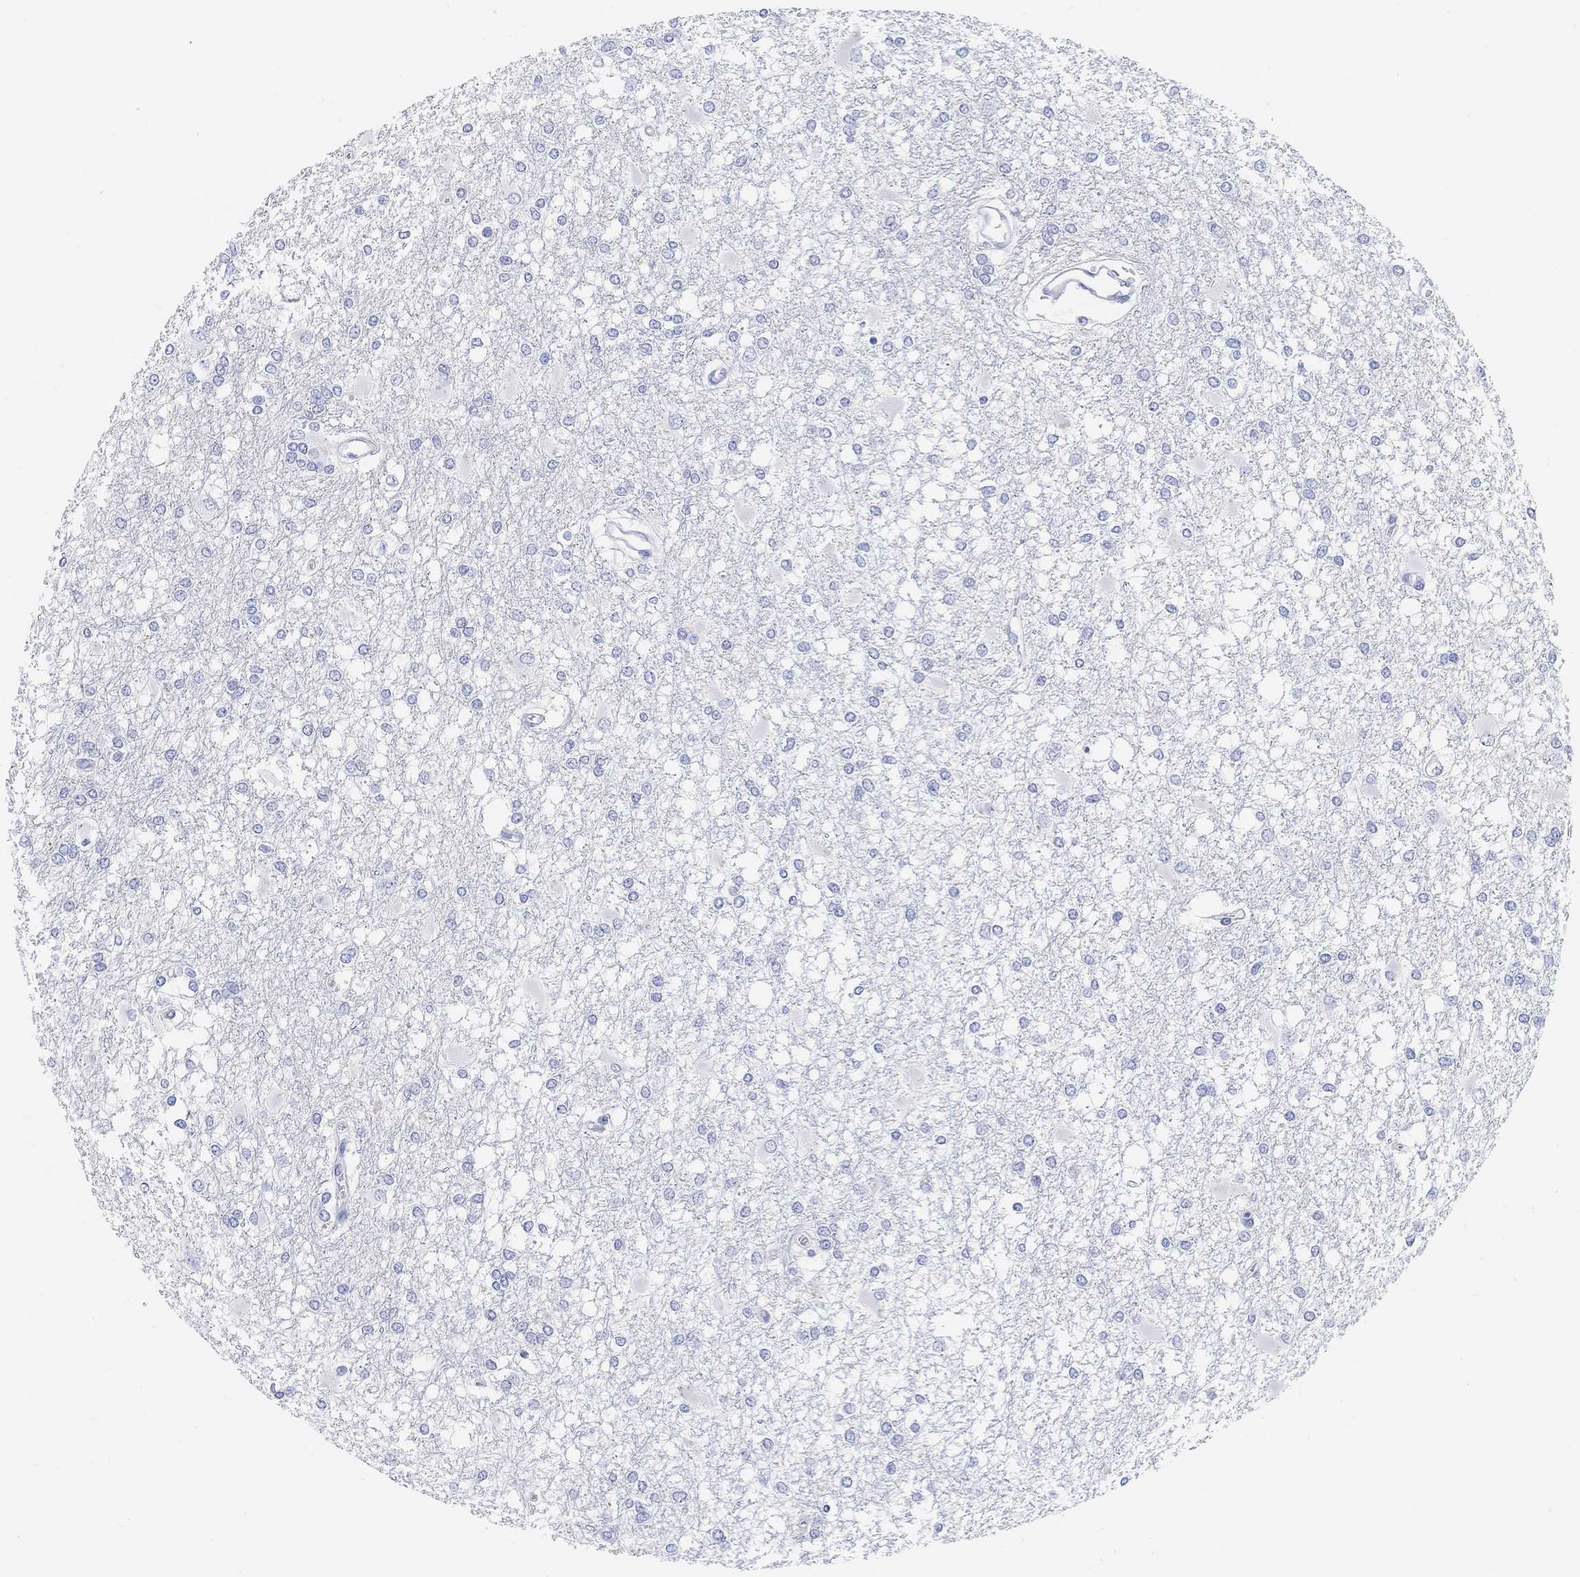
{"staining": {"intensity": "negative", "quantity": "none", "location": "none"}, "tissue": "glioma", "cell_type": "Tumor cells", "image_type": "cancer", "snomed": [{"axis": "morphology", "description": "Glioma, malignant, High grade"}, {"axis": "topography", "description": "Cerebral cortex"}], "caption": "Micrograph shows no significant protein expression in tumor cells of glioma.", "gene": "XIRP2", "patient": {"sex": "male", "age": 79}}